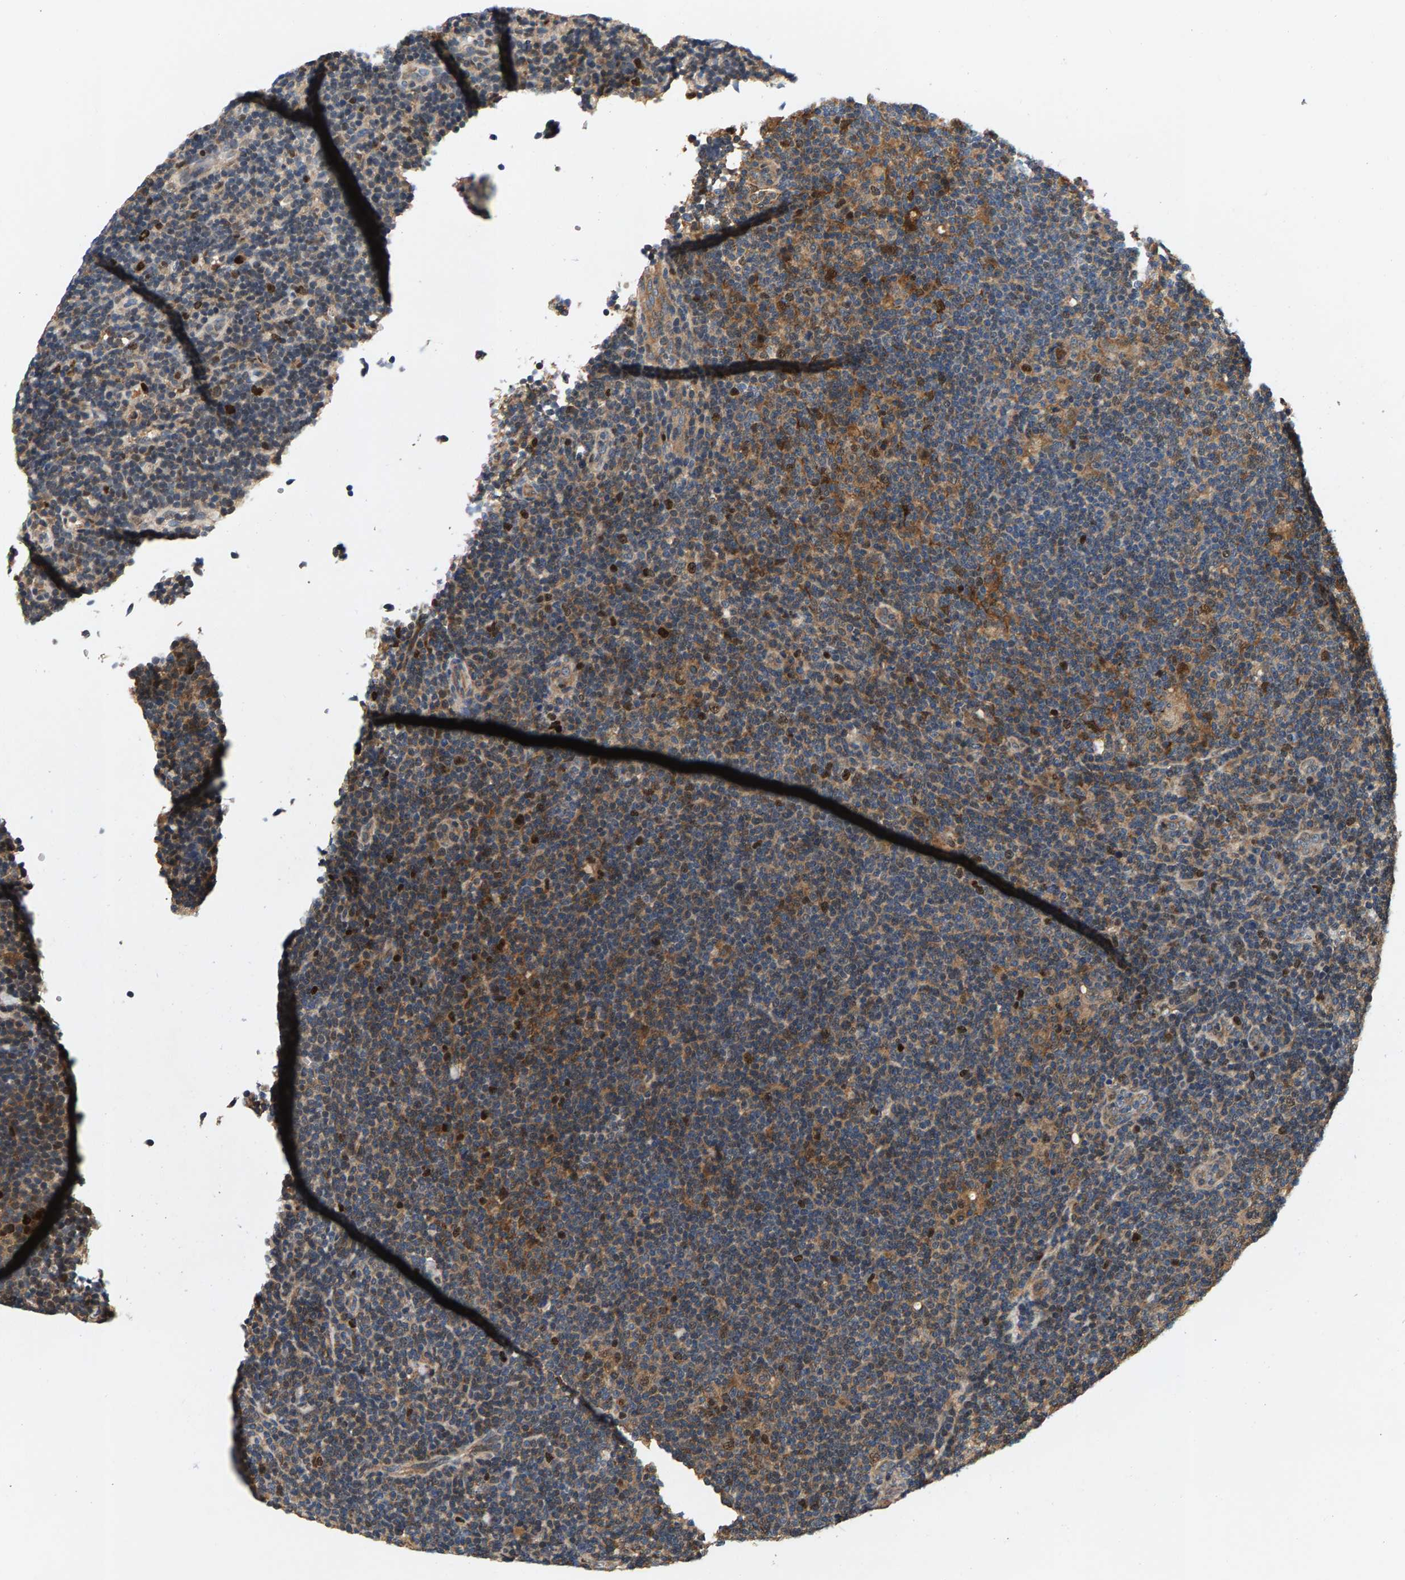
{"staining": {"intensity": "weak", "quantity": ">75%", "location": "cytoplasmic/membranous,nuclear"}, "tissue": "lymphoma", "cell_type": "Tumor cells", "image_type": "cancer", "snomed": [{"axis": "morphology", "description": "Hodgkin's disease, NOS"}, {"axis": "topography", "description": "Lymph node"}], "caption": "Protein expression analysis of human lymphoma reveals weak cytoplasmic/membranous and nuclear positivity in about >75% of tumor cells.", "gene": "FAM78A", "patient": {"sex": "female", "age": 57}}